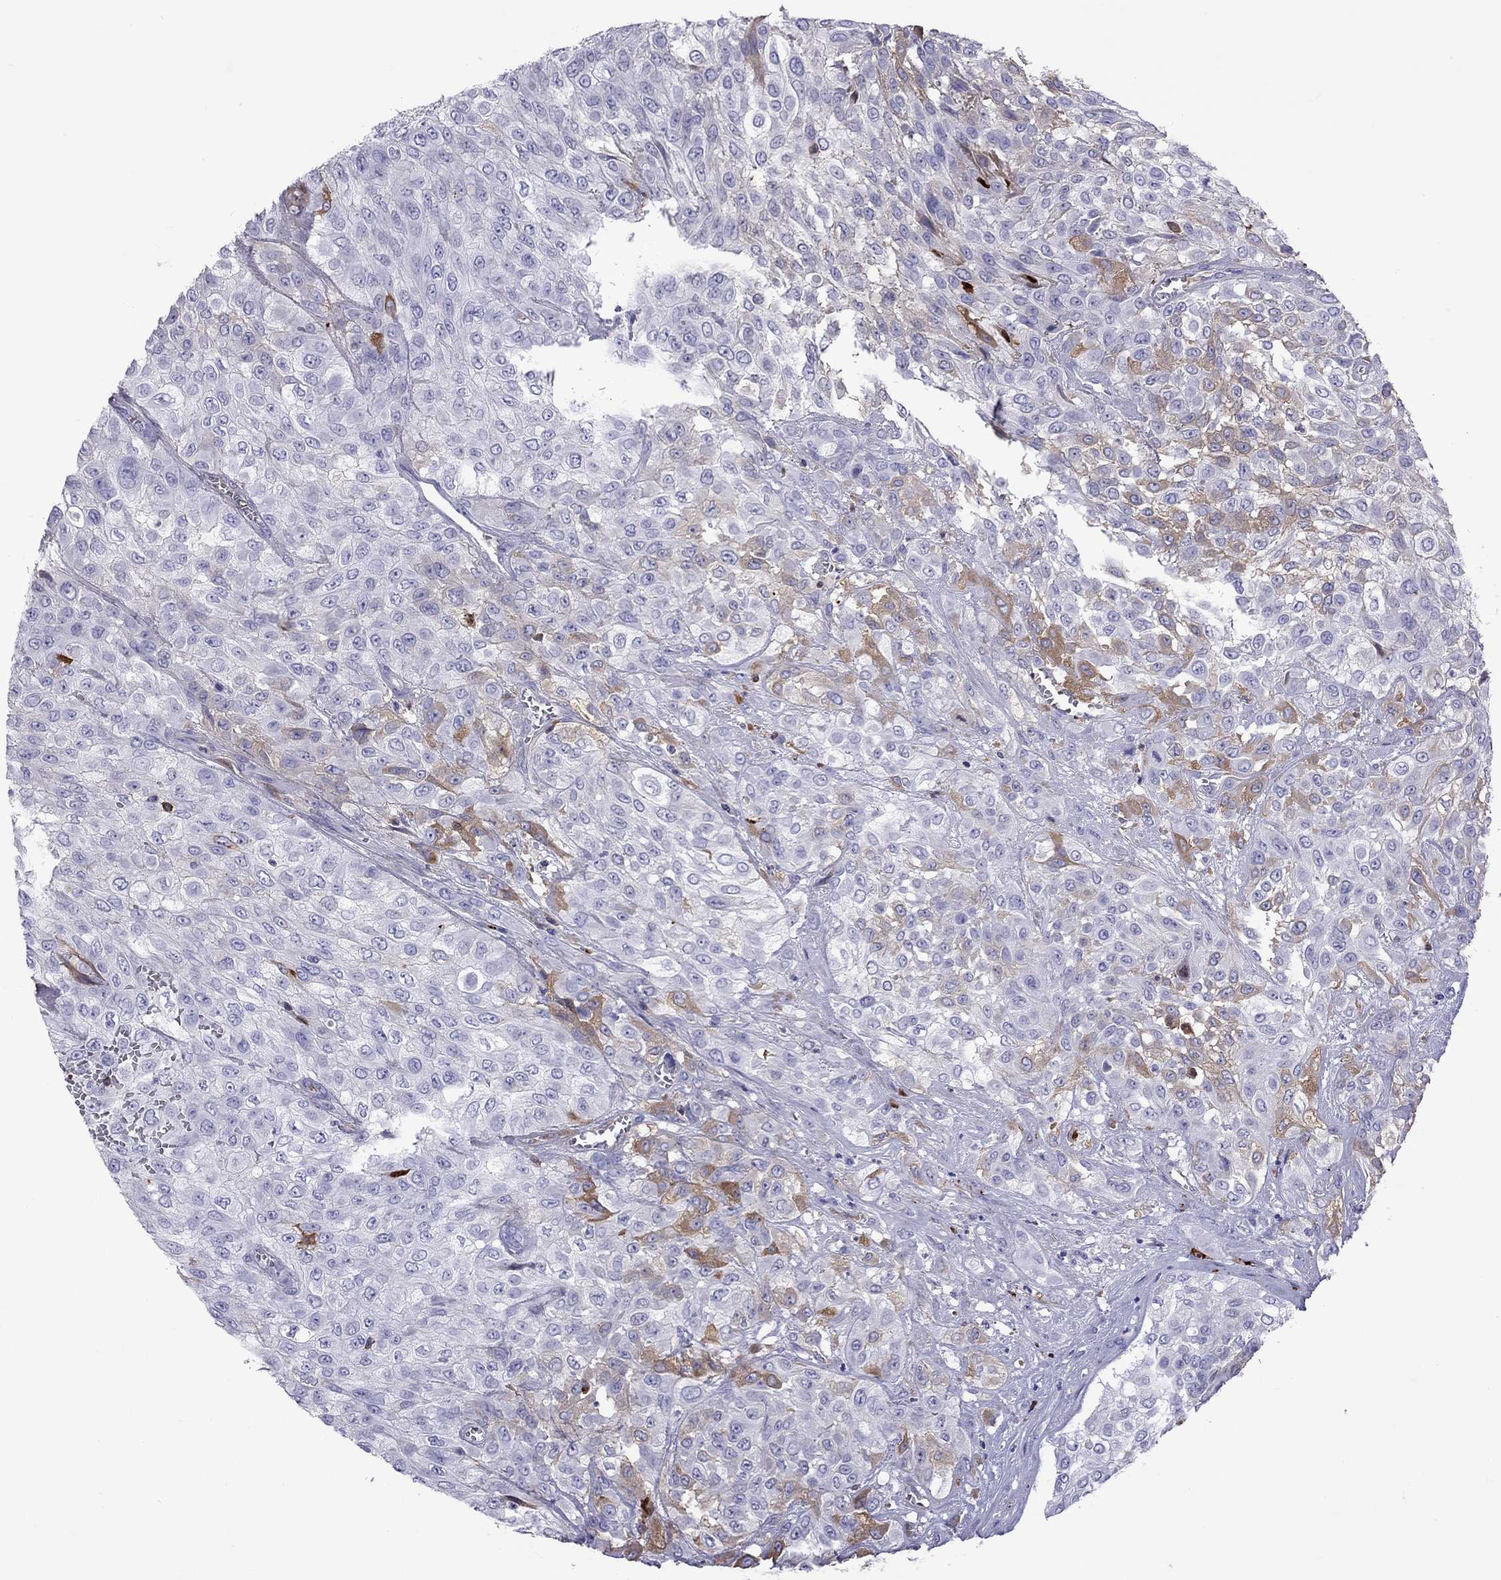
{"staining": {"intensity": "weak", "quantity": "<25%", "location": "cytoplasmic/membranous"}, "tissue": "urothelial cancer", "cell_type": "Tumor cells", "image_type": "cancer", "snomed": [{"axis": "morphology", "description": "Urothelial carcinoma, High grade"}, {"axis": "topography", "description": "Urinary bladder"}], "caption": "A micrograph of urothelial cancer stained for a protein exhibits no brown staining in tumor cells.", "gene": "SERPINA3", "patient": {"sex": "male", "age": 57}}